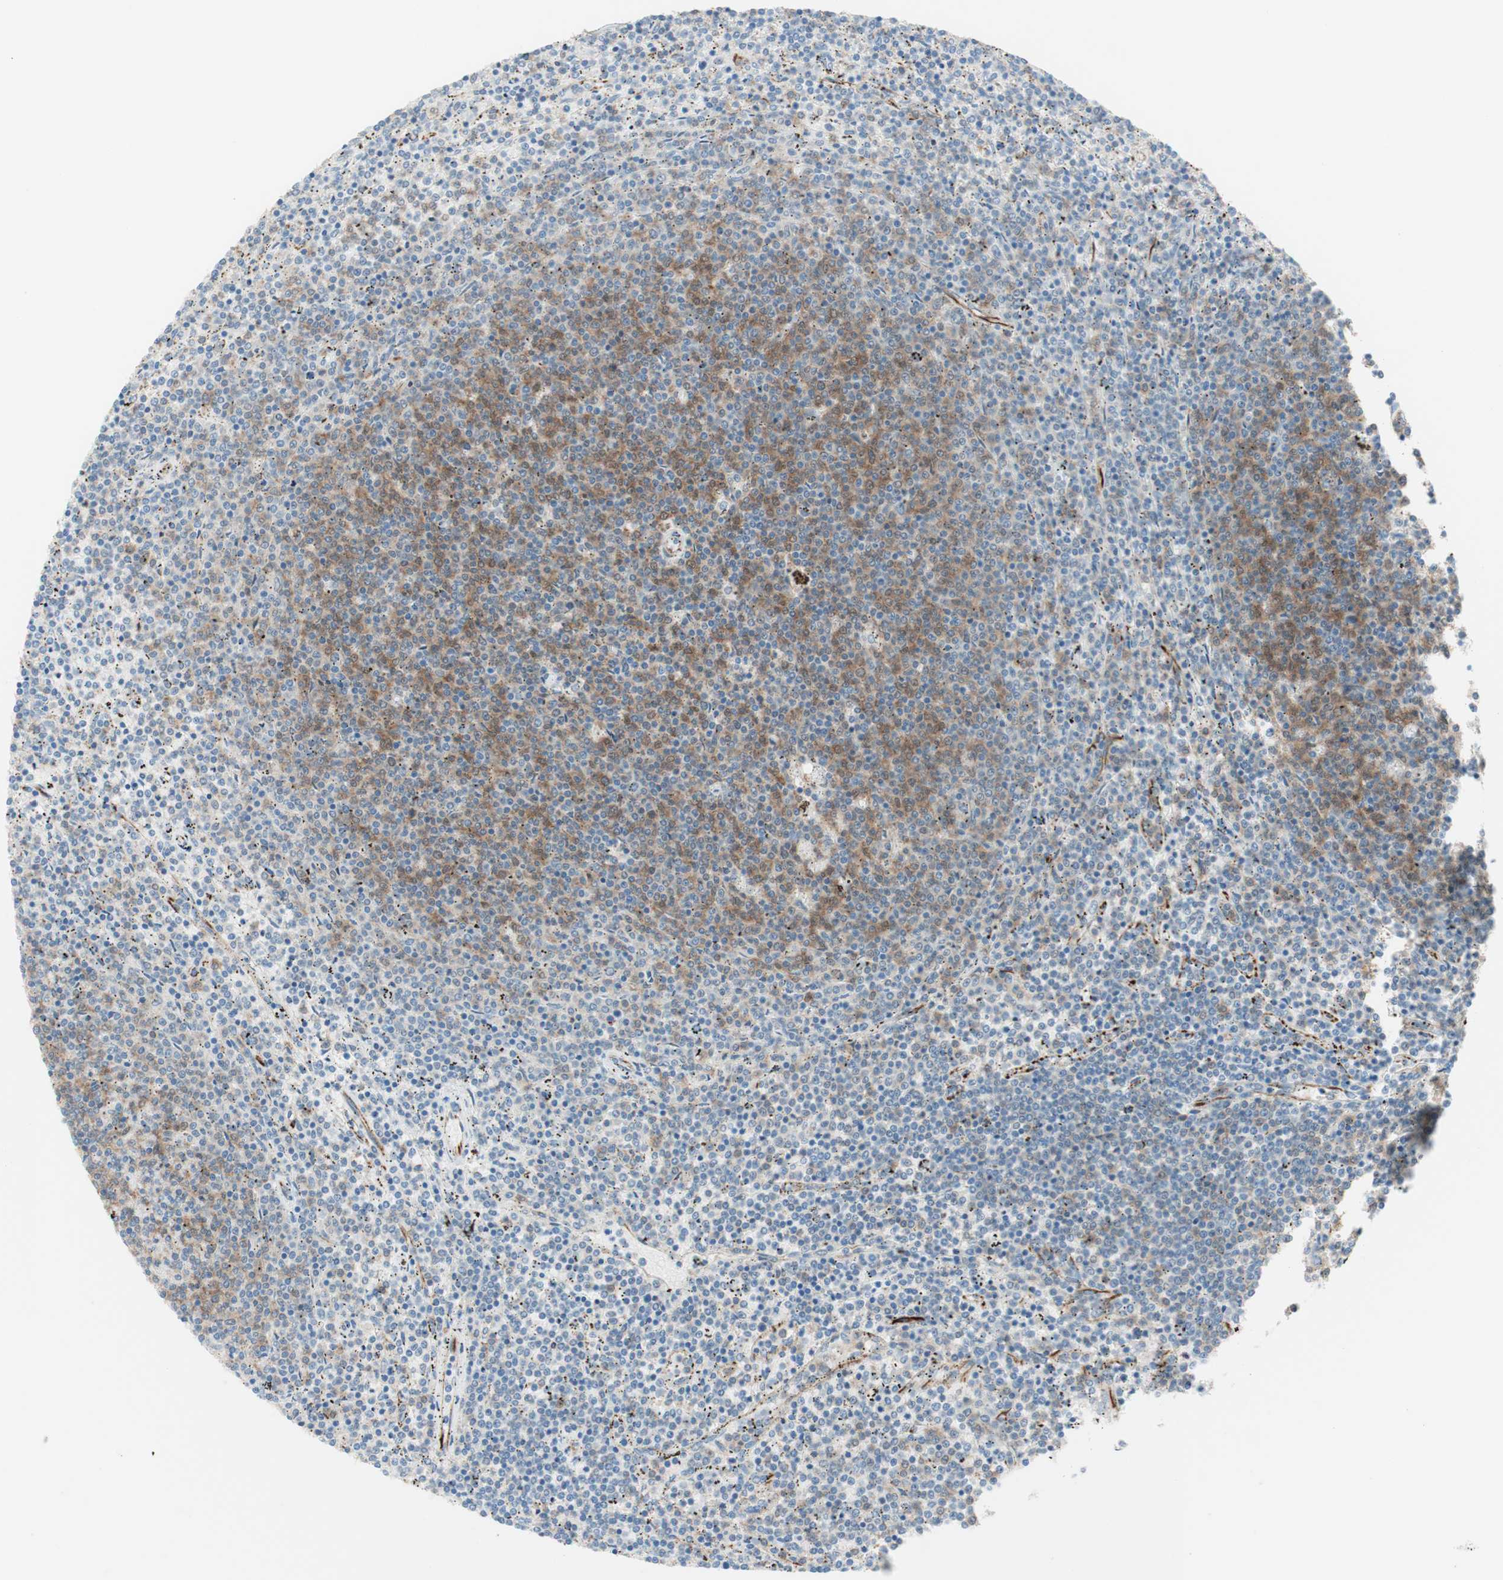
{"staining": {"intensity": "moderate", "quantity": "25%-75%", "location": "cytoplasmic/membranous,nuclear"}, "tissue": "lymphoma", "cell_type": "Tumor cells", "image_type": "cancer", "snomed": [{"axis": "morphology", "description": "Malignant lymphoma, non-Hodgkin's type, Low grade"}, {"axis": "topography", "description": "Spleen"}], "caption": "IHC (DAB (3,3'-diaminobenzidine)) staining of human lymphoma displays moderate cytoplasmic/membranous and nuclear protein positivity in about 25%-75% of tumor cells.", "gene": "POU2AF1", "patient": {"sex": "female", "age": 50}}